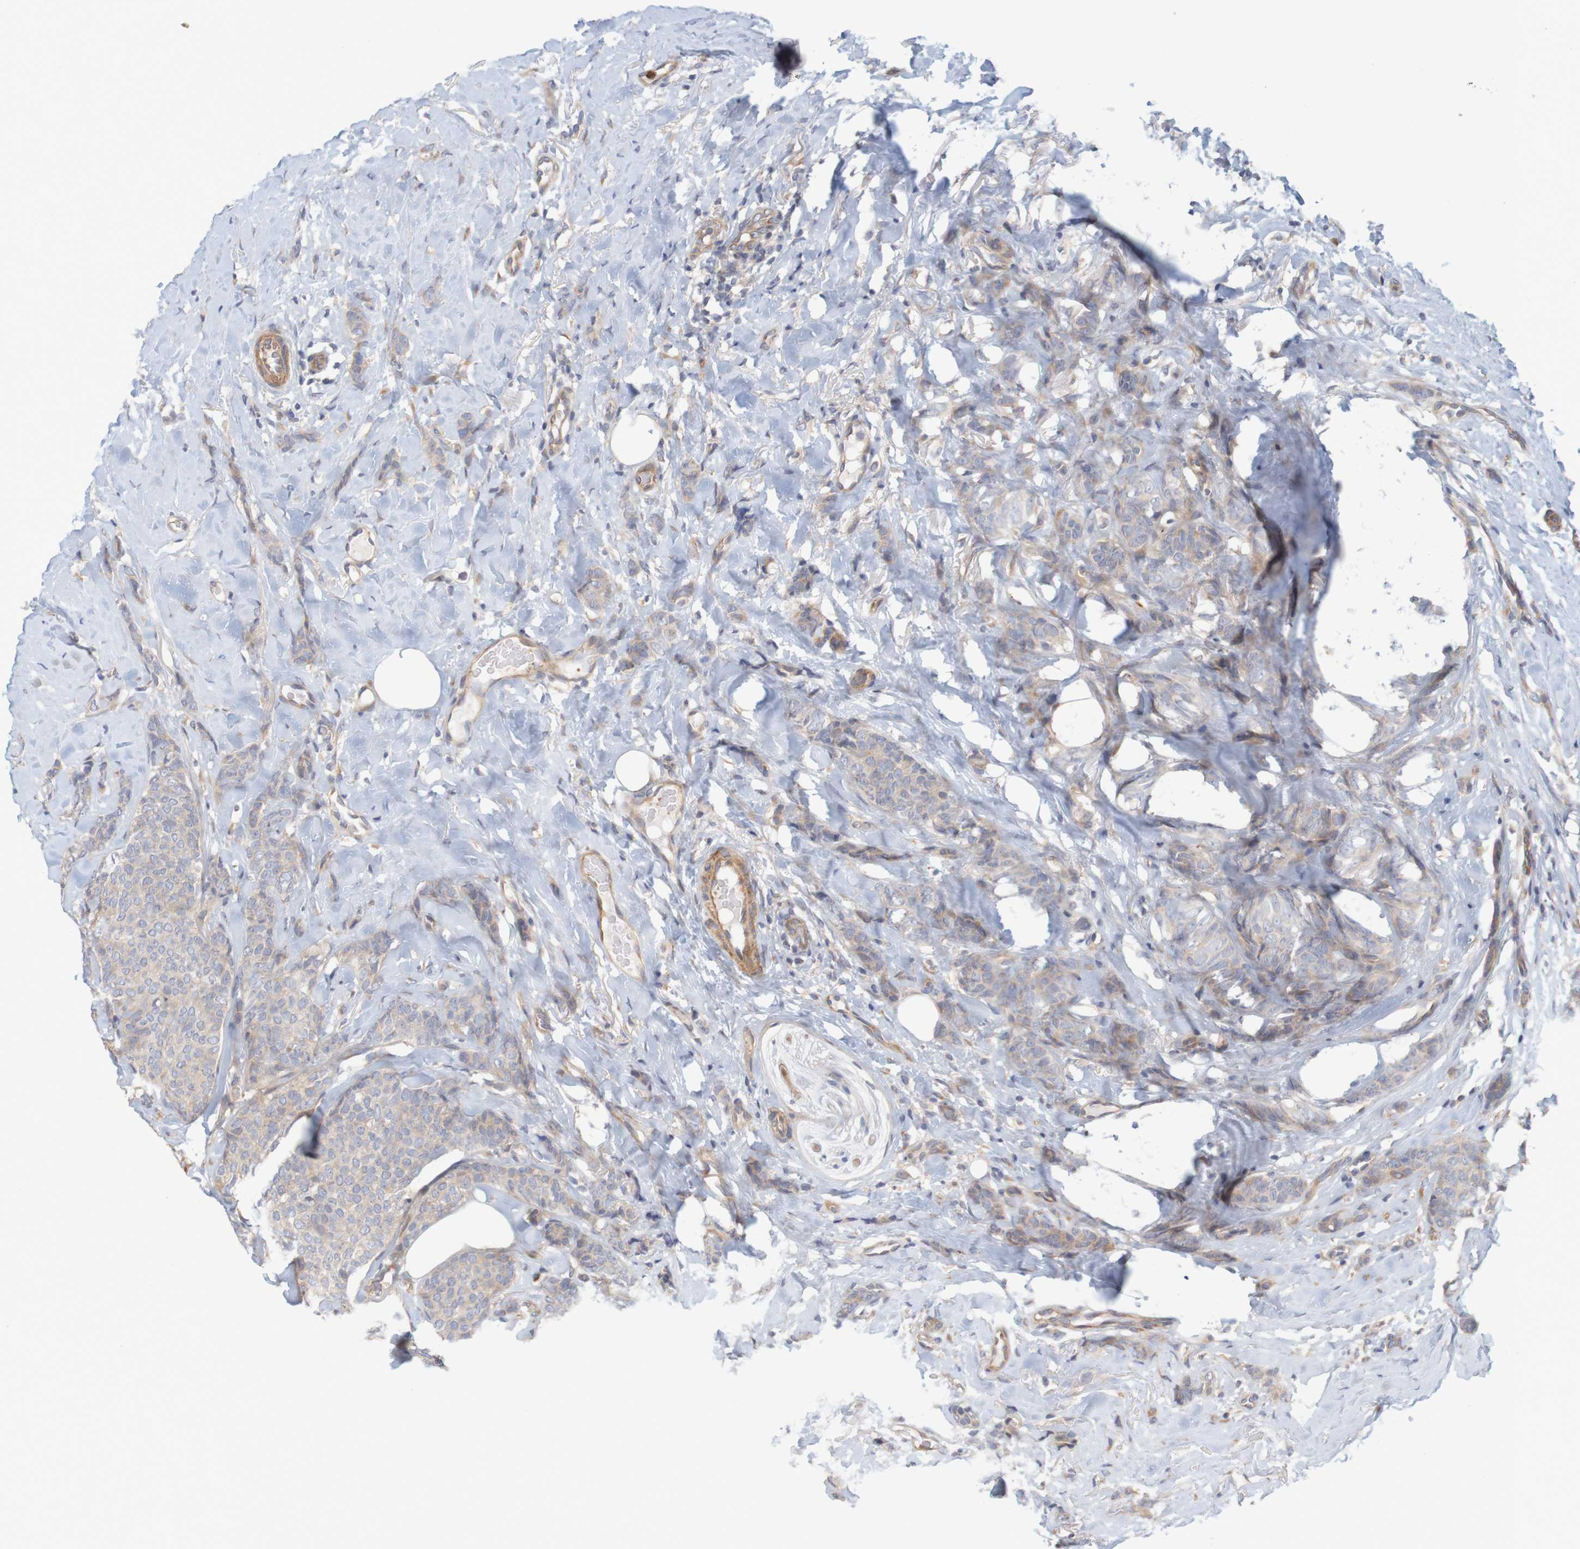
{"staining": {"intensity": "weak", "quantity": ">75%", "location": "cytoplasmic/membranous"}, "tissue": "breast cancer", "cell_type": "Tumor cells", "image_type": "cancer", "snomed": [{"axis": "morphology", "description": "Lobular carcinoma"}, {"axis": "topography", "description": "Skin"}, {"axis": "topography", "description": "Breast"}], "caption": "Immunohistochemistry (IHC) of breast cancer demonstrates low levels of weak cytoplasmic/membranous staining in about >75% of tumor cells. (DAB = brown stain, brightfield microscopy at high magnification).", "gene": "KRT23", "patient": {"sex": "female", "age": 46}}